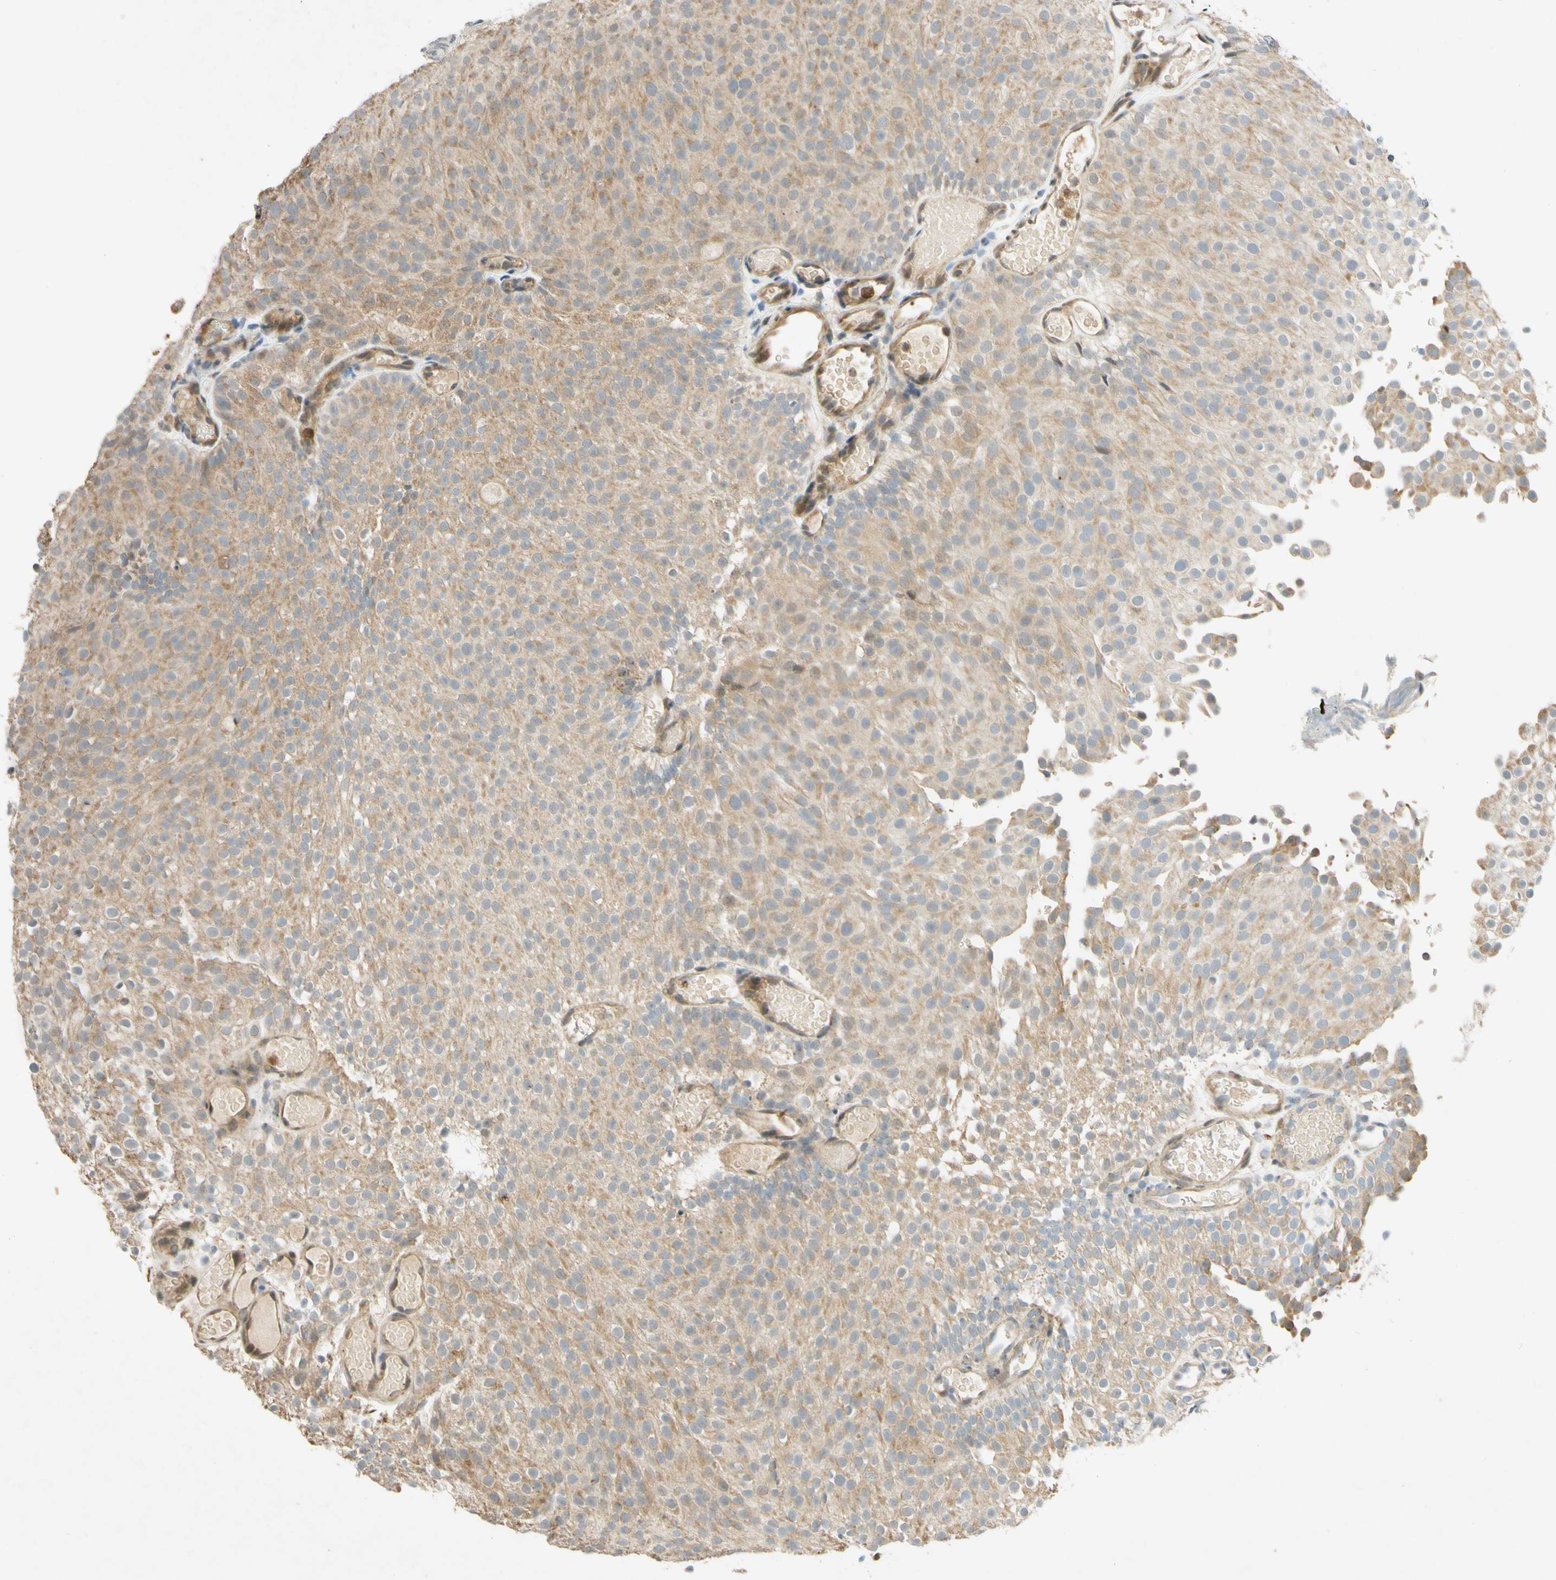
{"staining": {"intensity": "moderate", "quantity": ">75%", "location": "cytoplasmic/membranous"}, "tissue": "urothelial cancer", "cell_type": "Tumor cells", "image_type": "cancer", "snomed": [{"axis": "morphology", "description": "Urothelial carcinoma, Low grade"}, {"axis": "topography", "description": "Urinary bladder"}], "caption": "This histopathology image displays immunohistochemistry staining of low-grade urothelial carcinoma, with medium moderate cytoplasmic/membranous staining in about >75% of tumor cells.", "gene": "GATA1", "patient": {"sex": "male", "age": 78}}